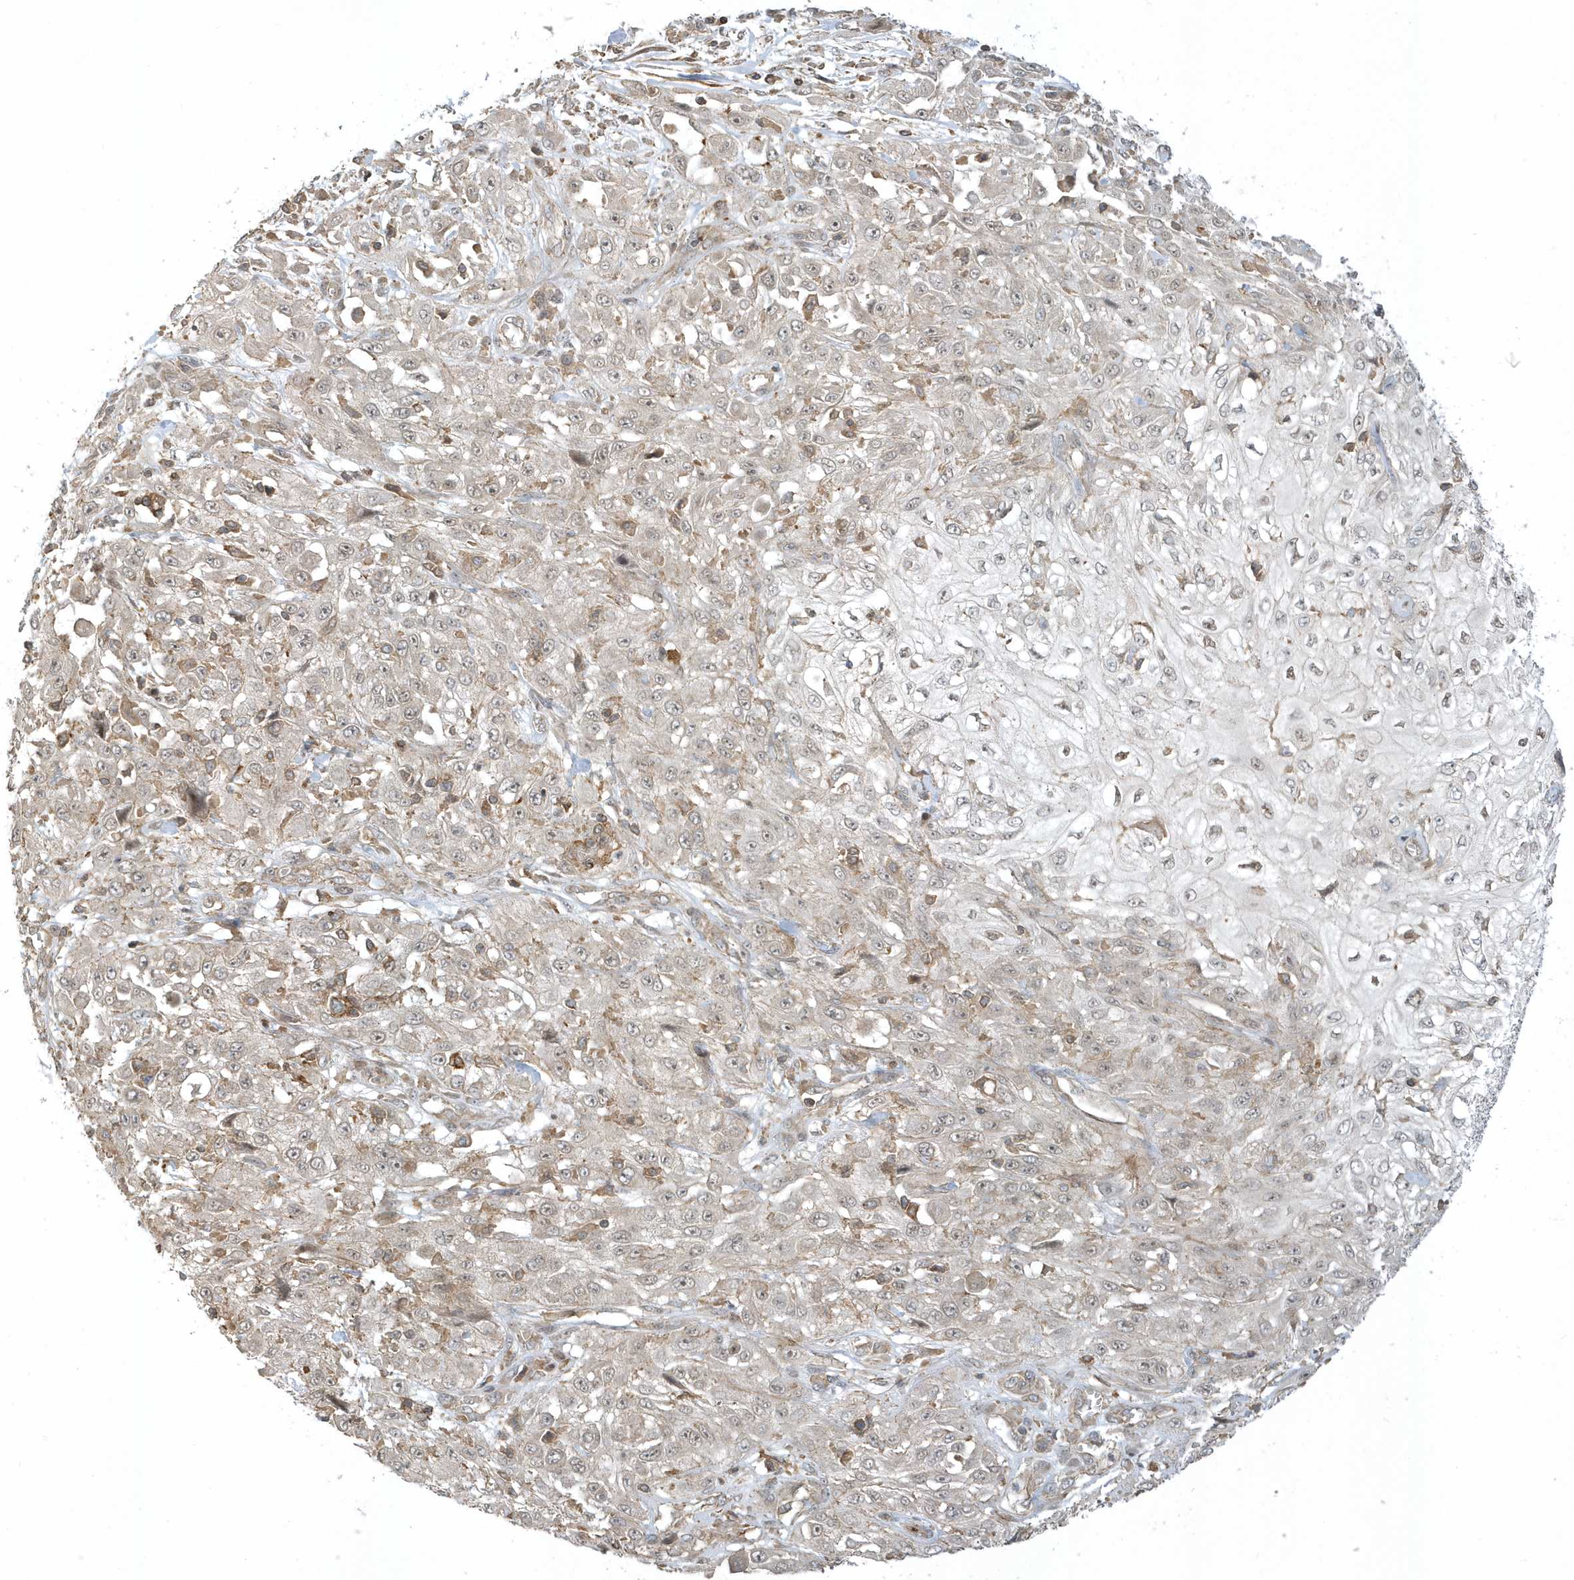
{"staining": {"intensity": "weak", "quantity": "<25%", "location": "cytoplasmic/membranous"}, "tissue": "skin cancer", "cell_type": "Tumor cells", "image_type": "cancer", "snomed": [{"axis": "morphology", "description": "Squamous cell carcinoma, NOS"}, {"axis": "morphology", "description": "Squamous cell carcinoma, metastatic, NOS"}, {"axis": "topography", "description": "Skin"}, {"axis": "topography", "description": "Lymph node"}], "caption": "Metastatic squamous cell carcinoma (skin) was stained to show a protein in brown. There is no significant expression in tumor cells.", "gene": "ZBTB8A", "patient": {"sex": "male", "age": 75}}